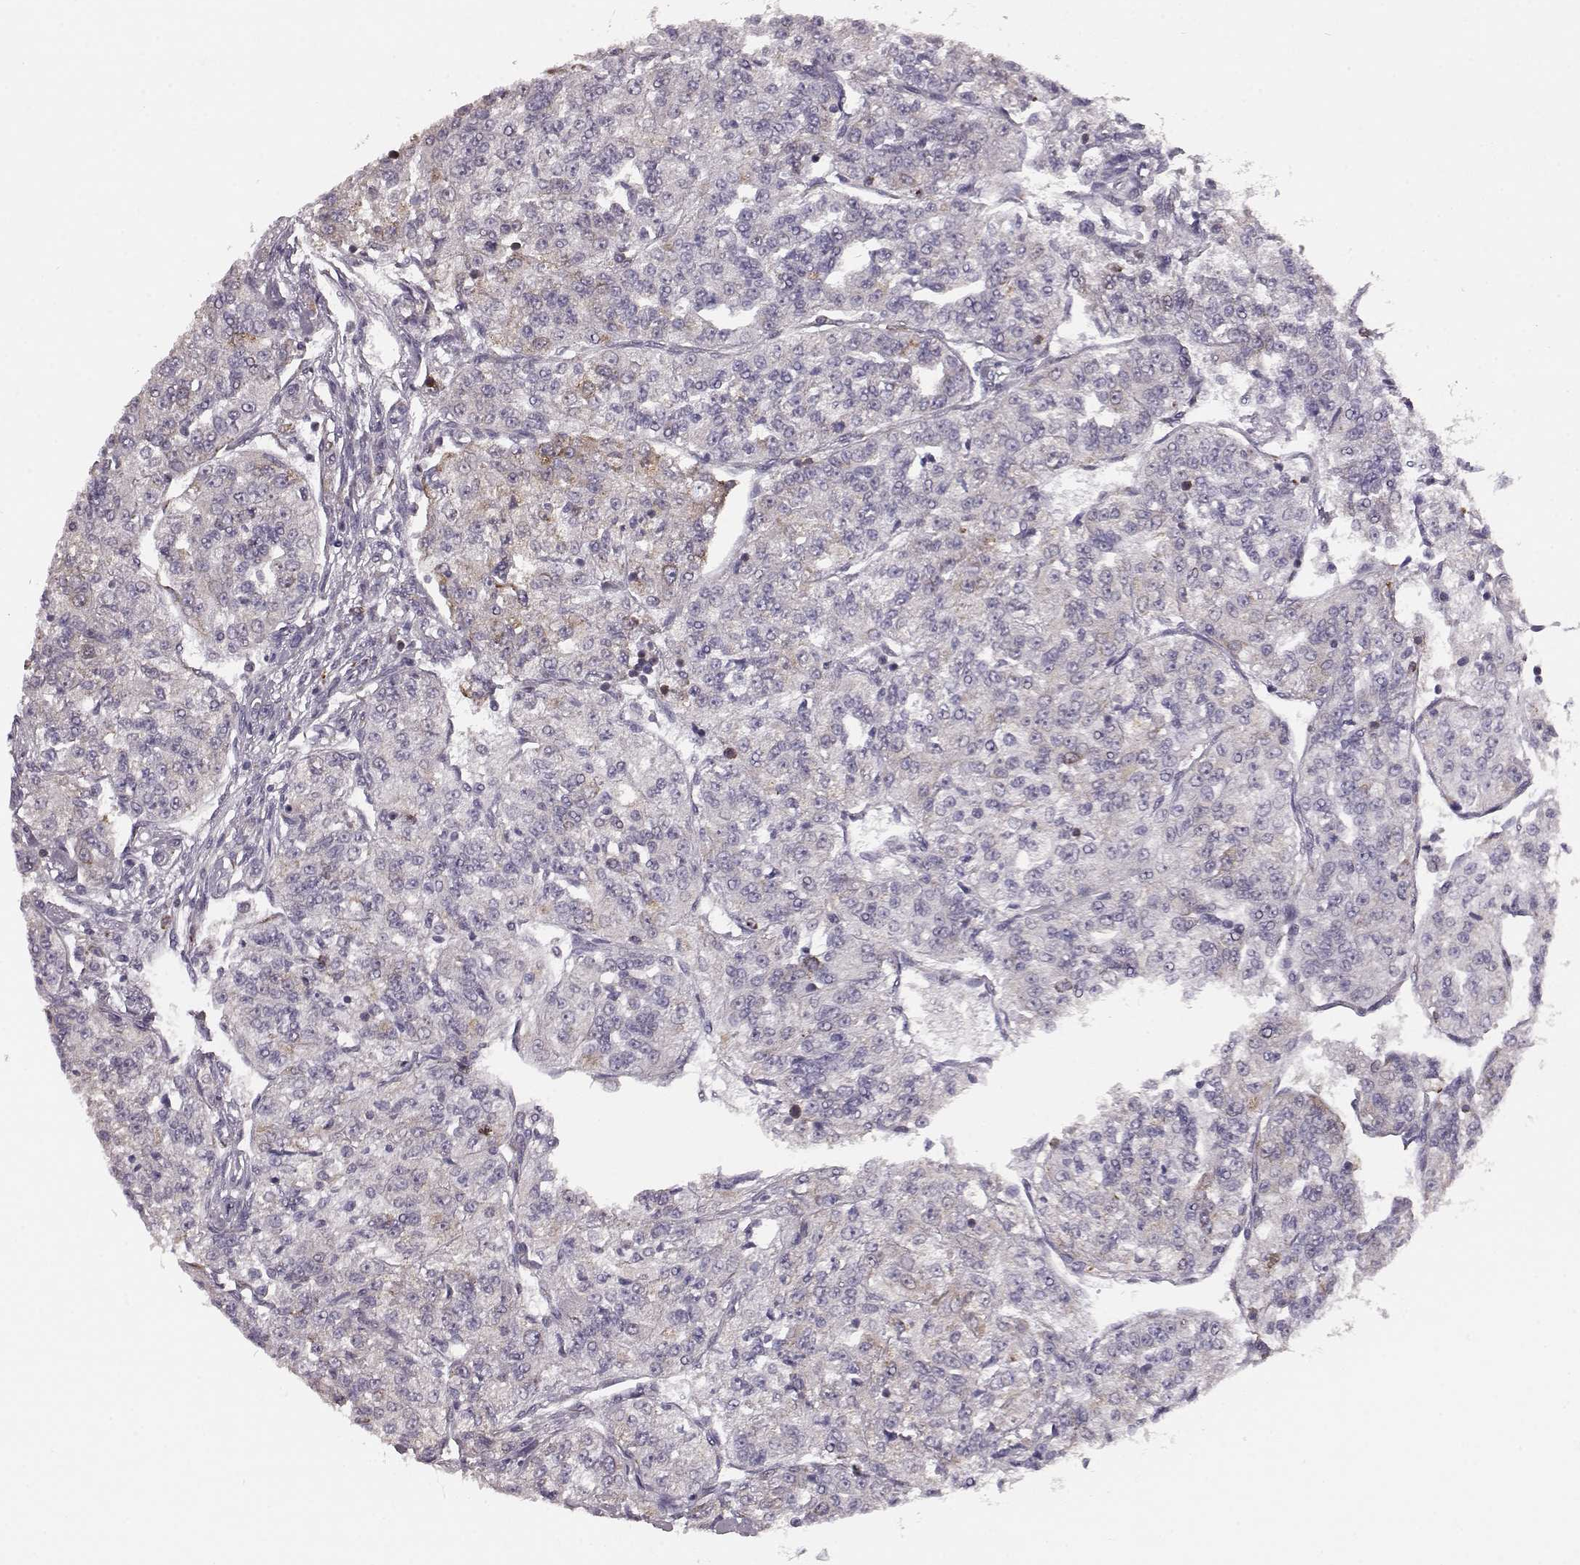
{"staining": {"intensity": "weak", "quantity": "<25%", "location": "cytoplasmic/membranous"}, "tissue": "renal cancer", "cell_type": "Tumor cells", "image_type": "cancer", "snomed": [{"axis": "morphology", "description": "Adenocarcinoma, NOS"}, {"axis": "topography", "description": "Kidney"}], "caption": "This histopathology image is of renal cancer (adenocarcinoma) stained with IHC to label a protein in brown with the nuclei are counter-stained blue. There is no positivity in tumor cells.", "gene": "ELOVL5", "patient": {"sex": "female", "age": 63}}